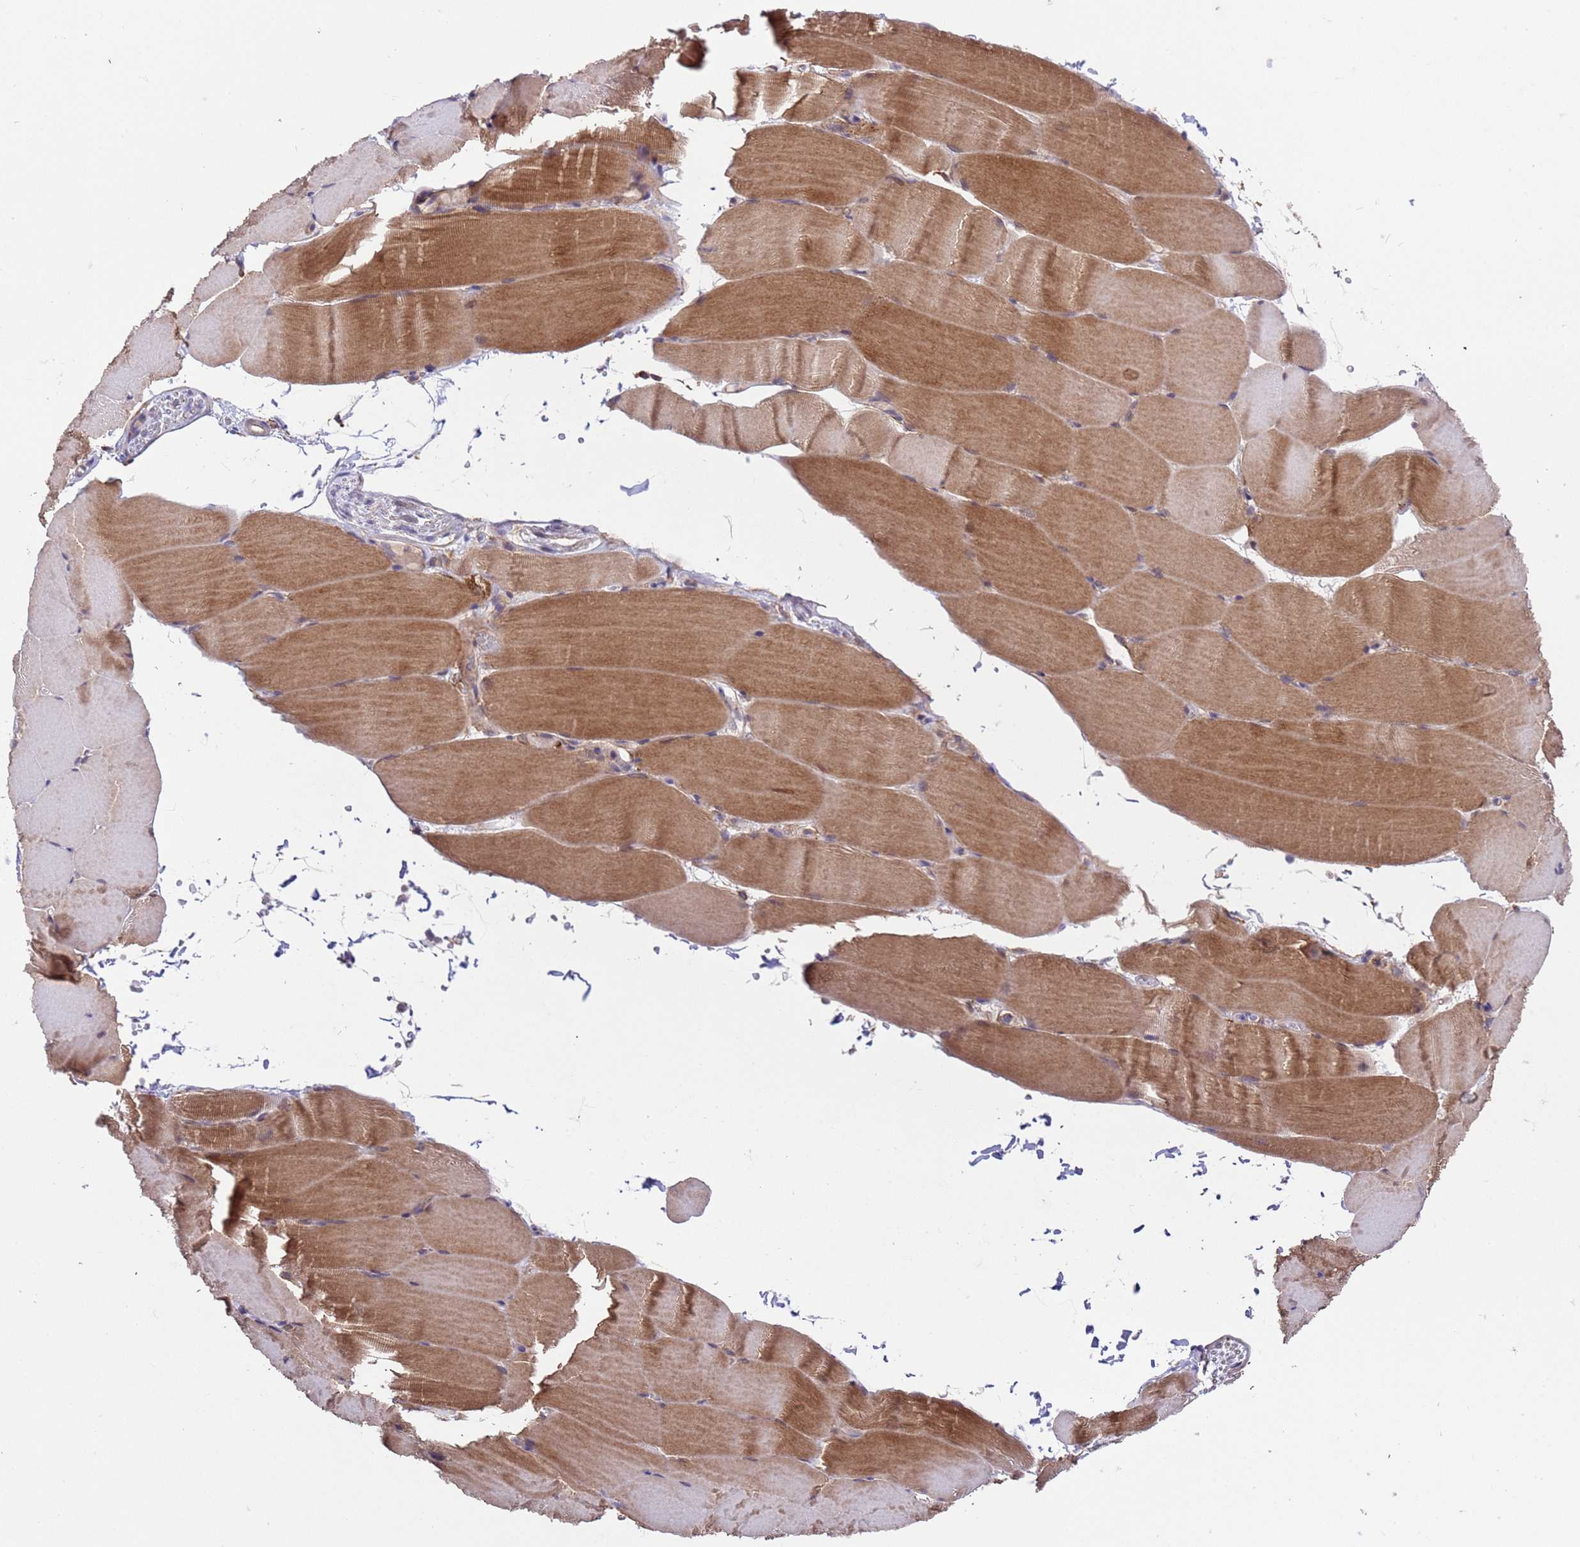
{"staining": {"intensity": "moderate", "quantity": ">75%", "location": "cytoplasmic/membranous"}, "tissue": "skeletal muscle", "cell_type": "Myocytes", "image_type": "normal", "snomed": [{"axis": "morphology", "description": "Normal tissue, NOS"}, {"axis": "topography", "description": "Skeletal muscle"}, {"axis": "topography", "description": "Parathyroid gland"}], "caption": "This histopathology image shows immunohistochemistry (IHC) staining of benign skeletal muscle, with medium moderate cytoplasmic/membranous positivity in approximately >75% of myocytes.", "gene": "ACAD8", "patient": {"sex": "female", "age": 37}}